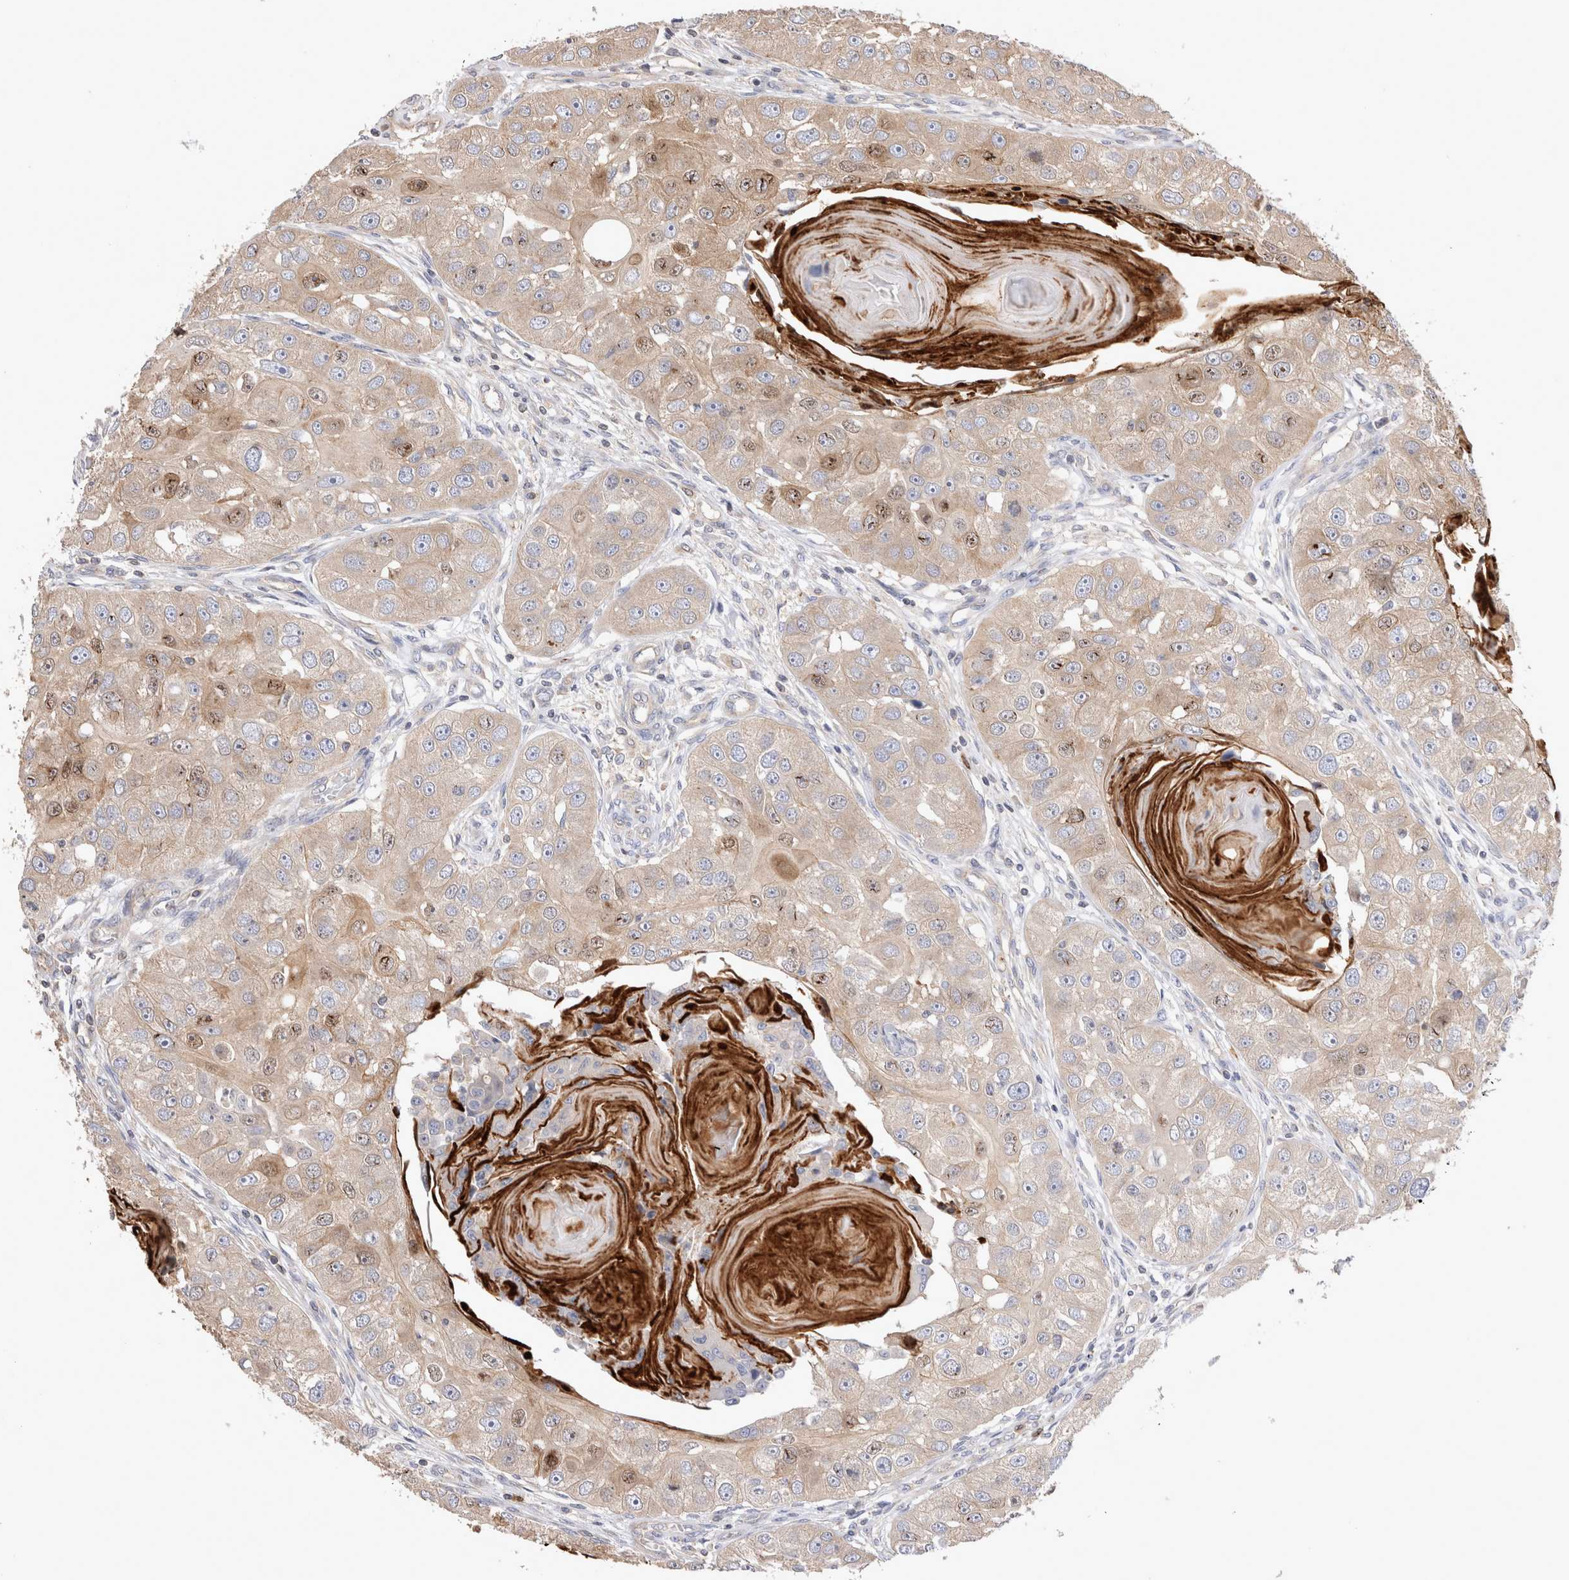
{"staining": {"intensity": "weak", "quantity": ">75%", "location": "cytoplasmic/membranous,nuclear"}, "tissue": "head and neck cancer", "cell_type": "Tumor cells", "image_type": "cancer", "snomed": [{"axis": "morphology", "description": "Normal tissue, NOS"}, {"axis": "morphology", "description": "Squamous cell carcinoma, NOS"}, {"axis": "topography", "description": "Skeletal muscle"}, {"axis": "topography", "description": "Head-Neck"}], "caption": "Immunohistochemistry (IHC) micrograph of neoplastic tissue: head and neck cancer (squamous cell carcinoma) stained using immunohistochemistry (IHC) displays low levels of weak protein expression localized specifically in the cytoplasmic/membranous and nuclear of tumor cells, appearing as a cytoplasmic/membranous and nuclear brown color.", "gene": "NXT2", "patient": {"sex": "male", "age": 51}}